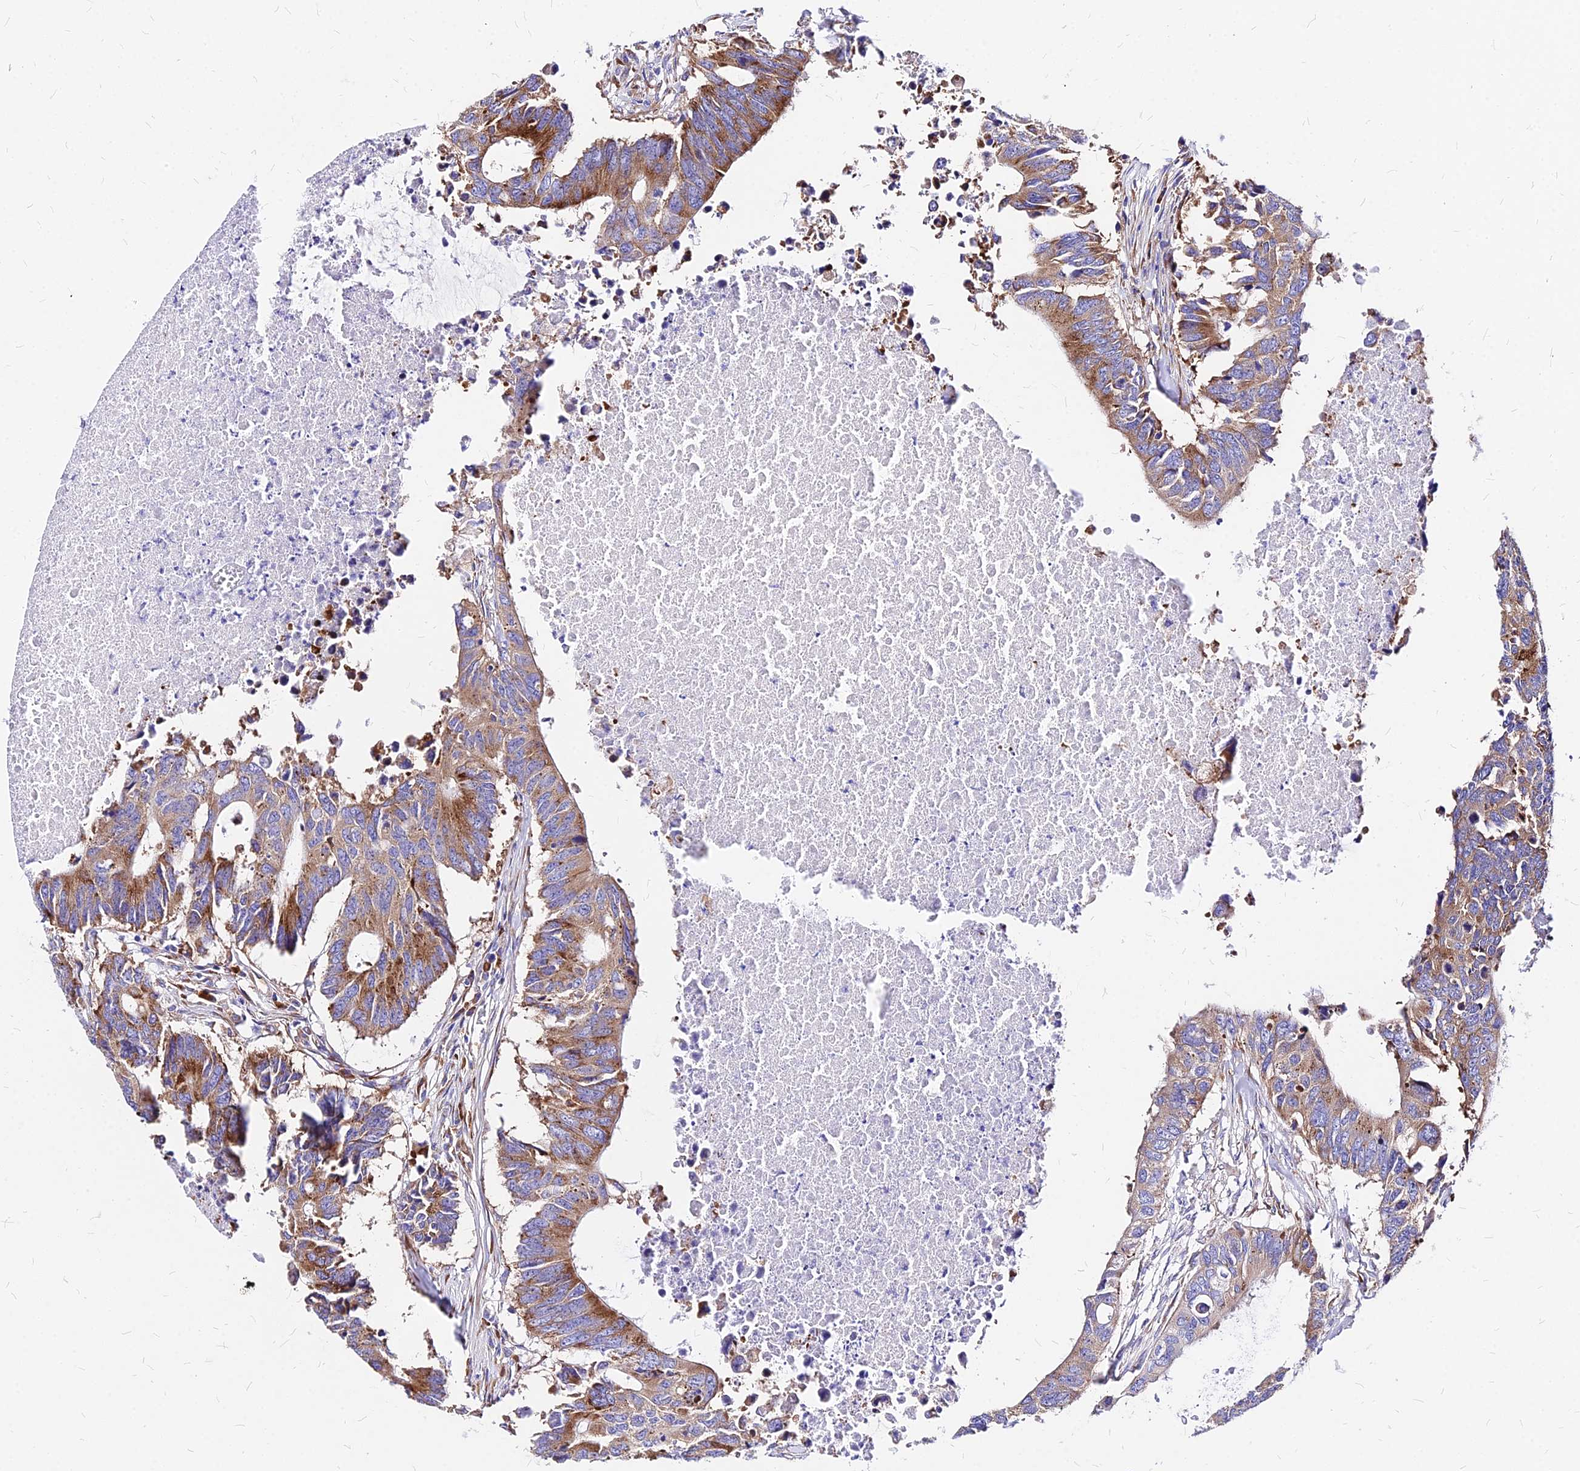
{"staining": {"intensity": "moderate", "quantity": ">75%", "location": "cytoplasmic/membranous"}, "tissue": "colorectal cancer", "cell_type": "Tumor cells", "image_type": "cancer", "snomed": [{"axis": "morphology", "description": "Adenocarcinoma, NOS"}, {"axis": "topography", "description": "Colon"}], "caption": "Brown immunohistochemical staining in human colorectal adenocarcinoma exhibits moderate cytoplasmic/membranous expression in approximately >75% of tumor cells.", "gene": "RPL19", "patient": {"sex": "male", "age": 71}}